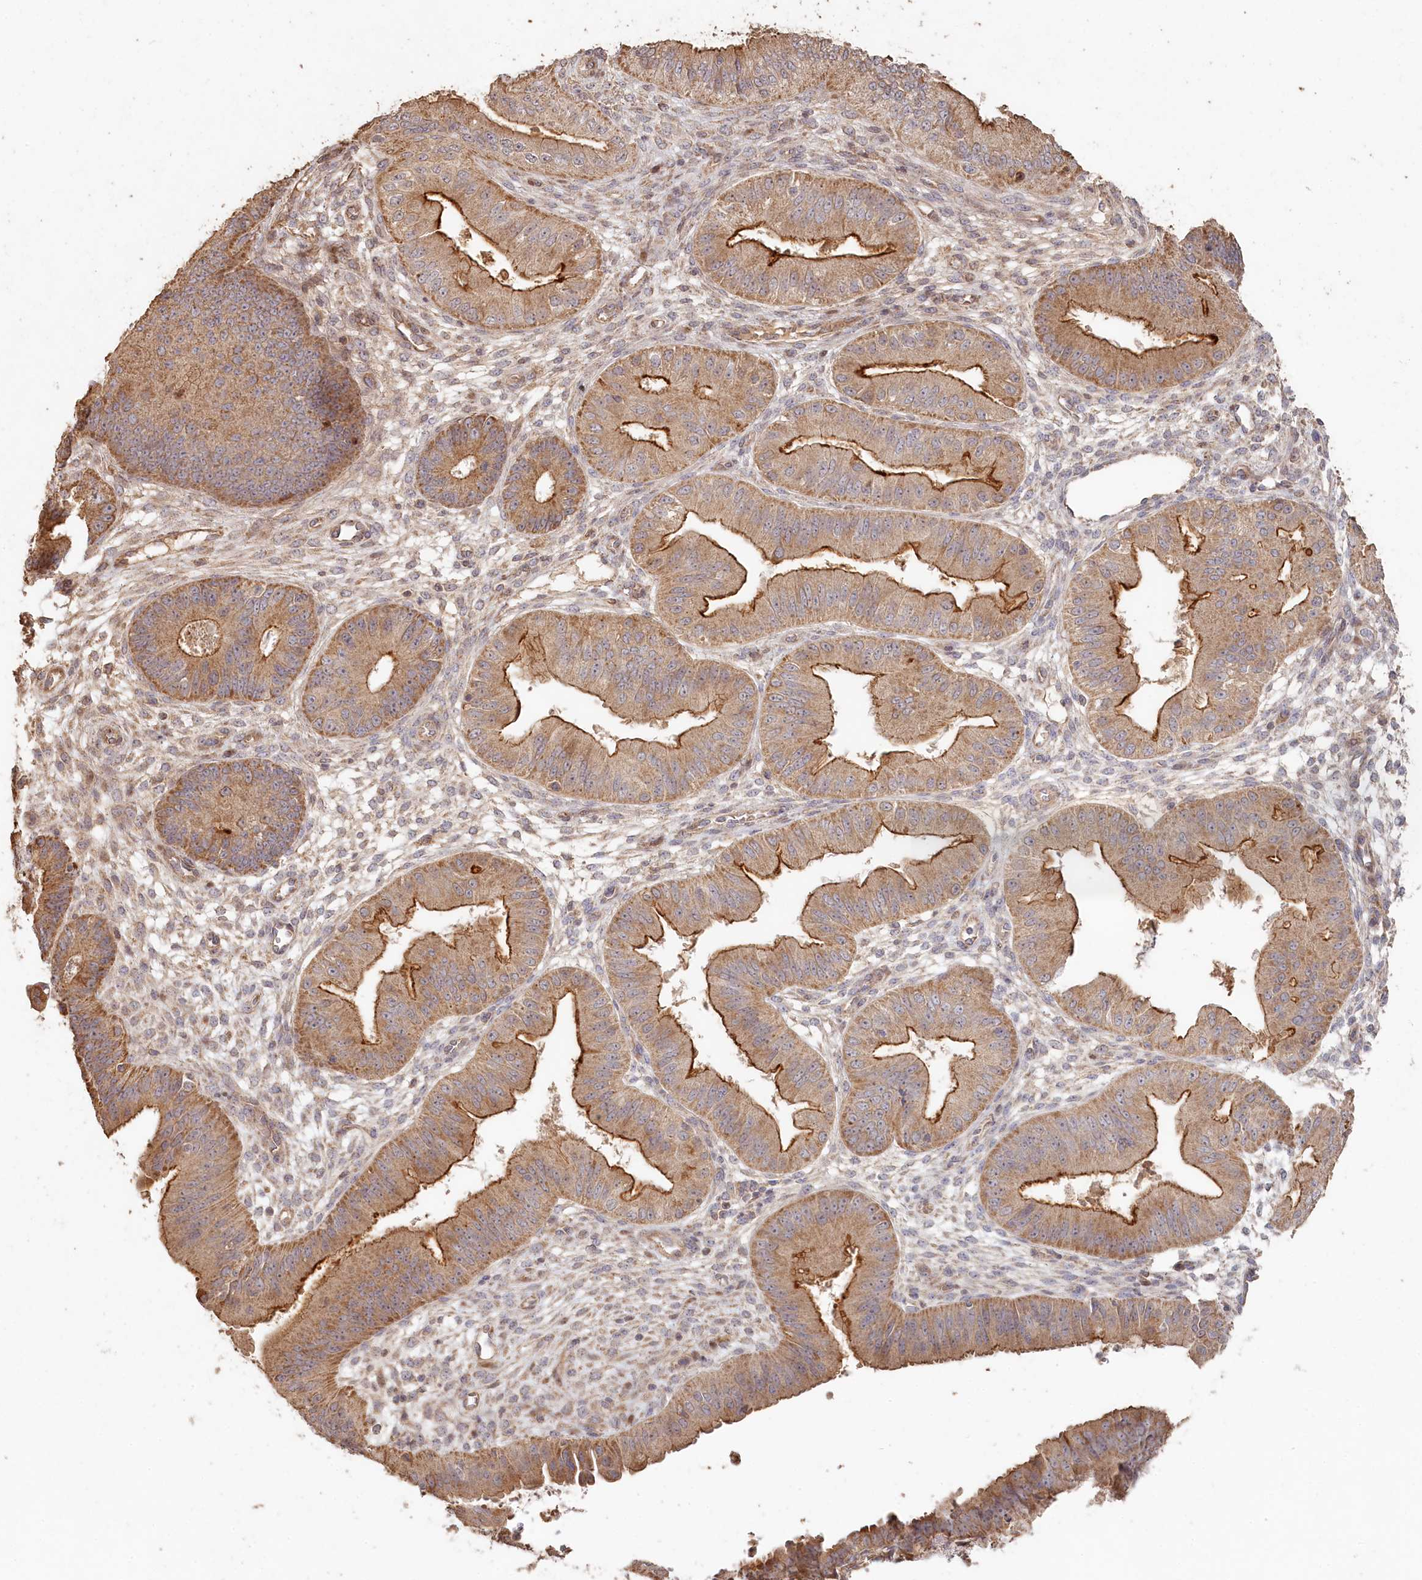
{"staining": {"intensity": "moderate", "quantity": ">75%", "location": "cytoplasmic/membranous"}, "tissue": "ovarian cancer", "cell_type": "Tumor cells", "image_type": "cancer", "snomed": [{"axis": "morphology", "description": "Carcinoma, endometroid"}, {"axis": "topography", "description": "Appendix"}, {"axis": "topography", "description": "Ovary"}], "caption": "Ovarian cancer stained for a protein reveals moderate cytoplasmic/membranous positivity in tumor cells.", "gene": "HAL", "patient": {"sex": "female", "age": 42}}